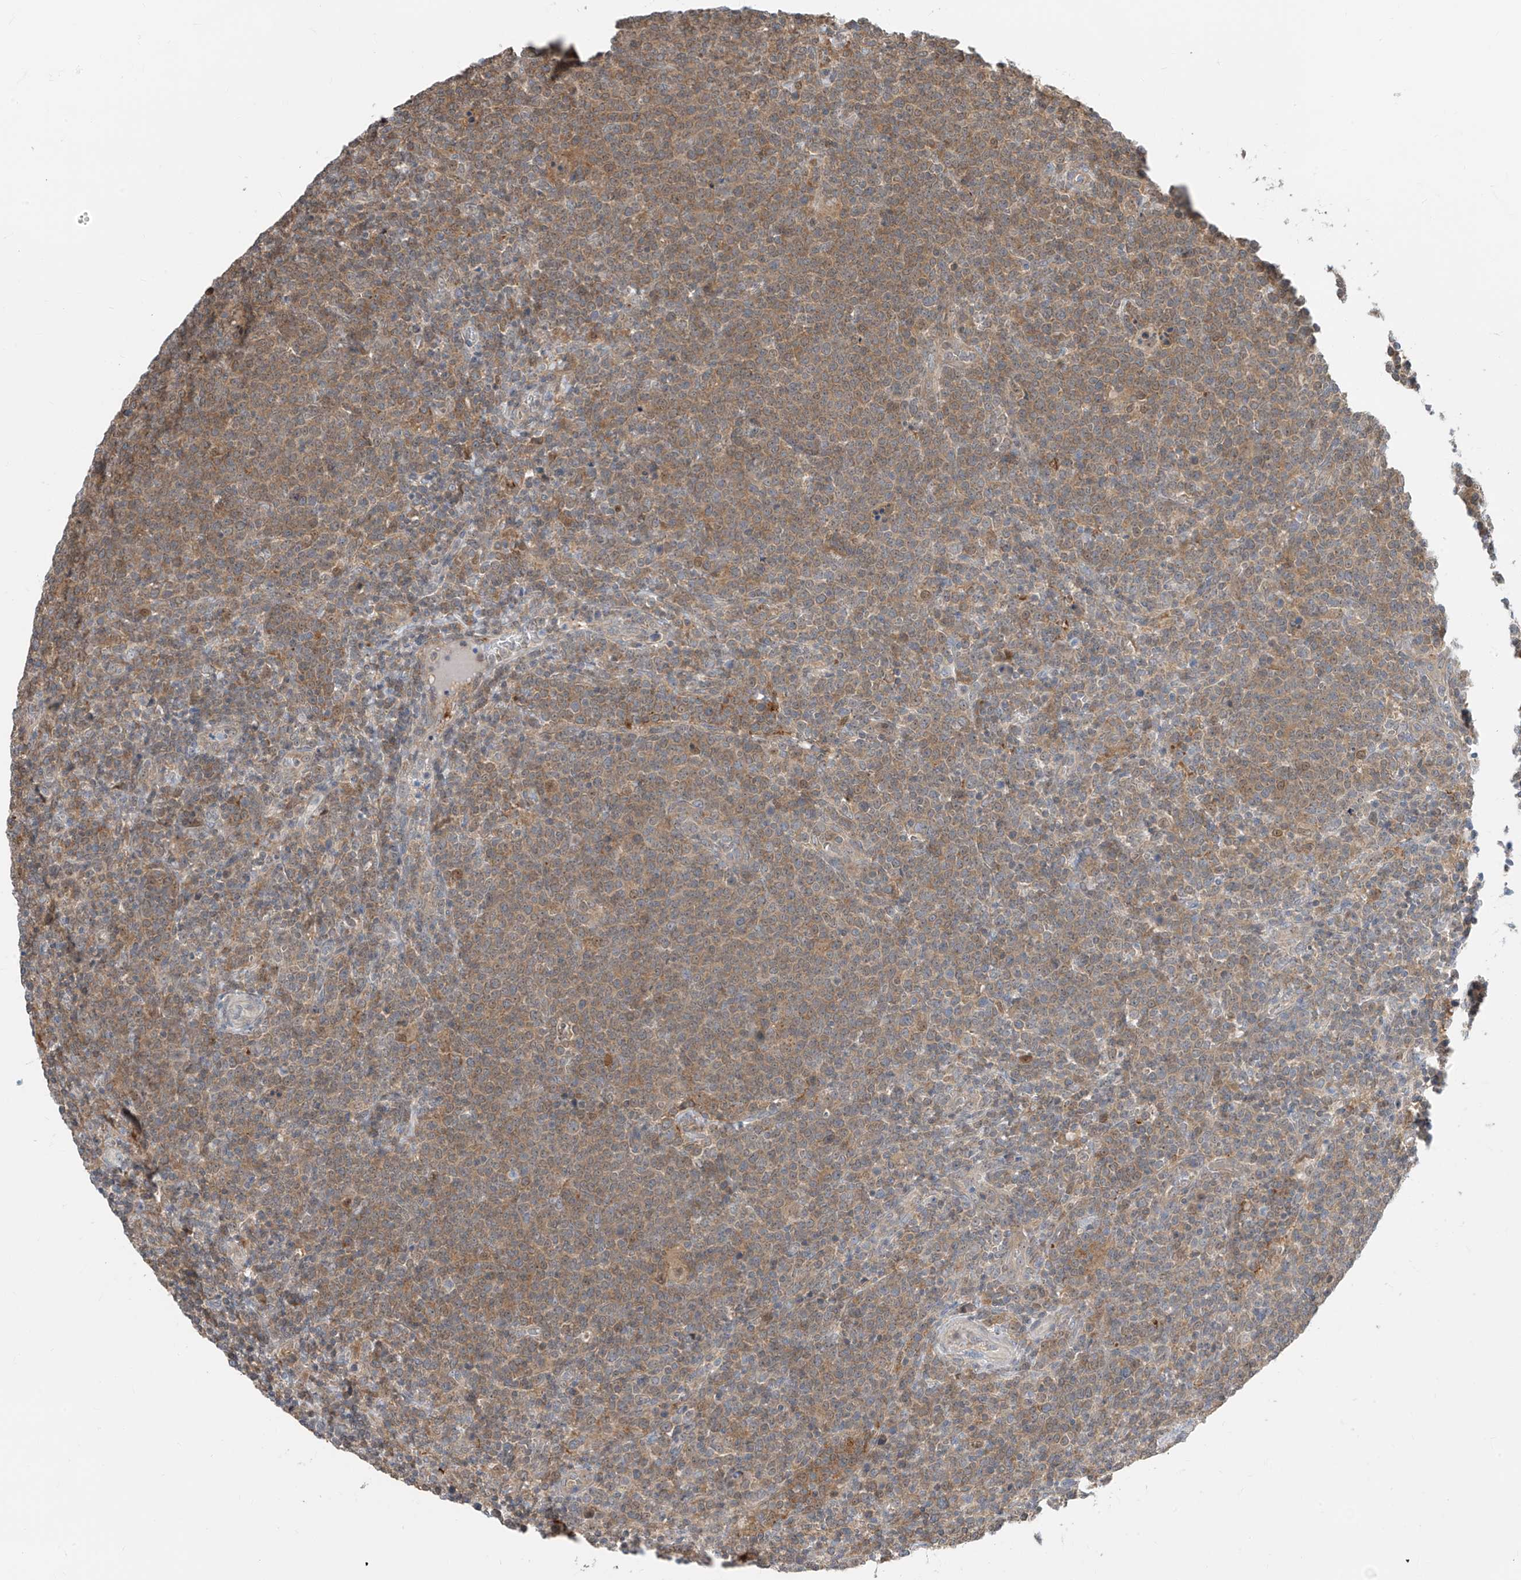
{"staining": {"intensity": "moderate", "quantity": ">75%", "location": "cytoplasmic/membranous"}, "tissue": "lymphoma", "cell_type": "Tumor cells", "image_type": "cancer", "snomed": [{"axis": "morphology", "description": "Malignant lymphoma, non-Hodgkin's type, High grade"}, {"axis": "topography", "description": "Lymph node"}], "caption": "The image shows immunohistochemical staining of malignant lymphoma, non-Hodgkin's type (high-grade). There is moderate cytoplasmic/membranous expression is seen in about >75% of tumor cells. The staining is performed using DAB brown chromogen to label protein expression. The nuclei are counter-stained blue using hematoxylin.", "gene": "TTC38", "patient": {"sex": "male", "age": 61}}